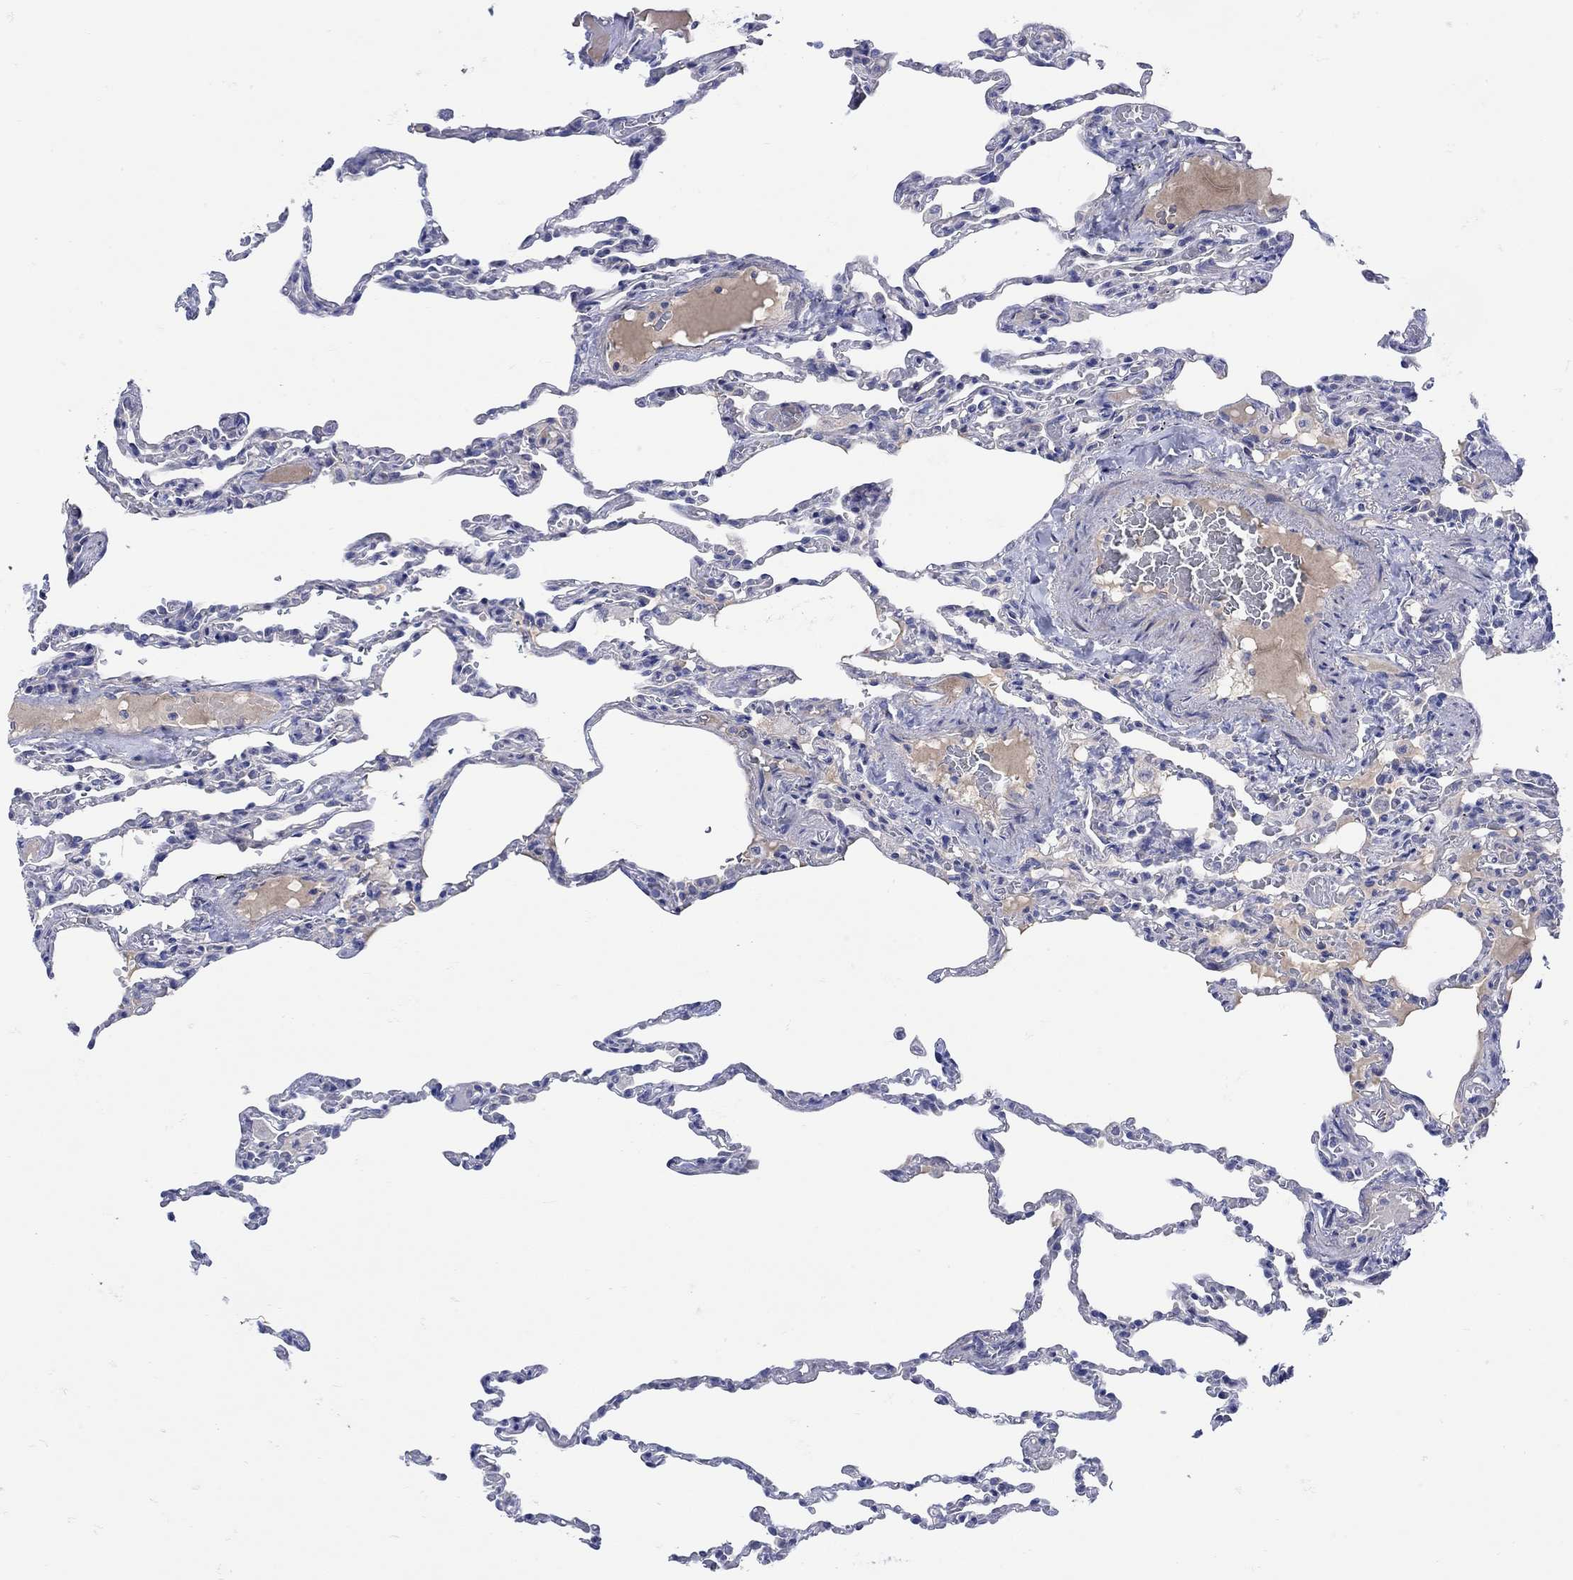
{"staining": {"intensity": "negative", "quantity": "none", "location": "none"}, "tissue": "lung", "cell_type": "Alveolar cells", "image_type": "normal", "snomed": [{"axis": "morphology", "description": "Normal tissue, NOS"}, {"axis": "topography", "description": "Lung"}], "caption": "Immunohistochemistry photomicrograph of normal lung stained for a protein (brown), which reveals no expression in alveolar cells.", "gene": "MSI1", "patient": {"sex": "female", "age": 43}}